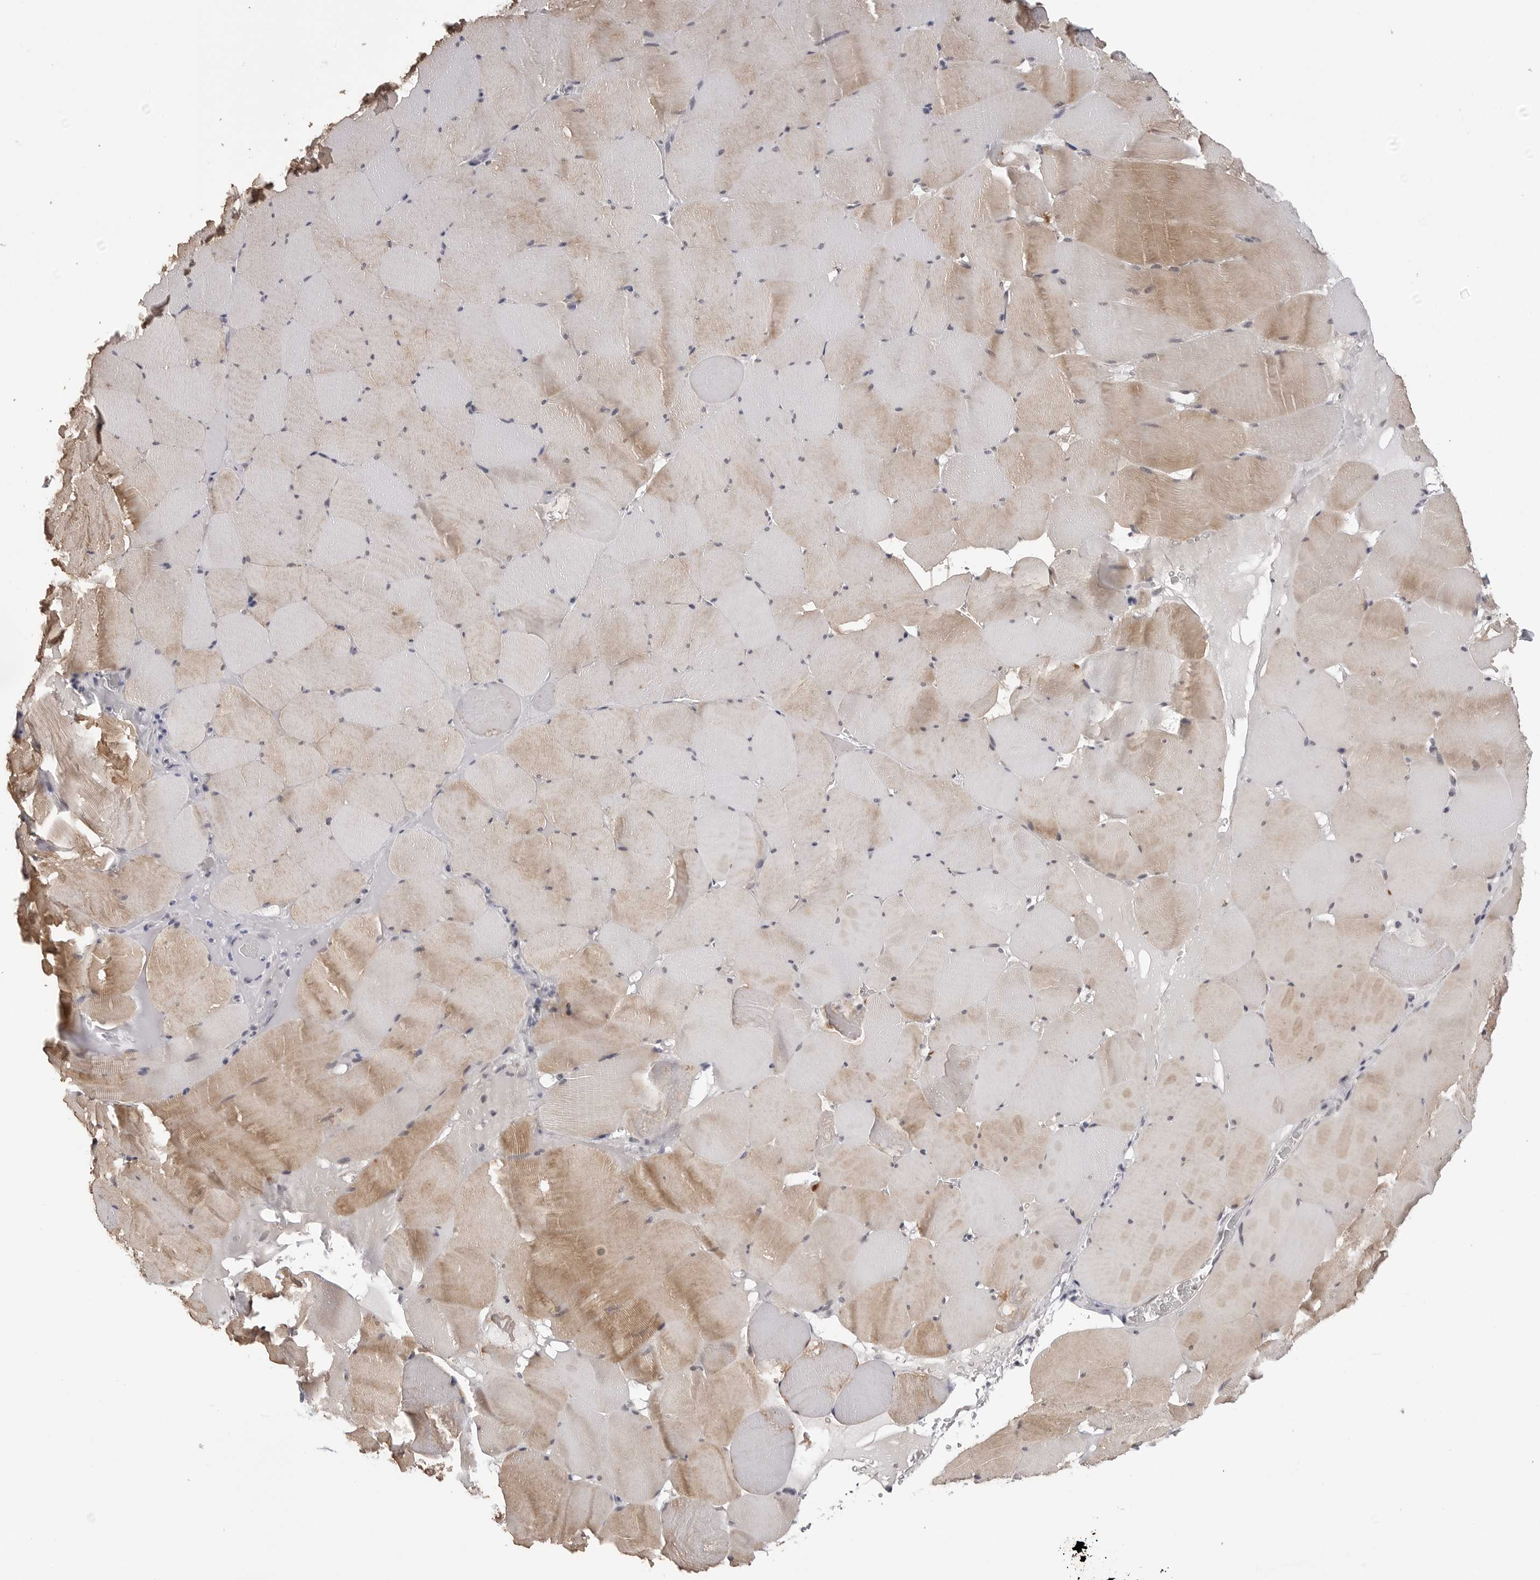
{"staining": {"intensity": "weak", "quantity": "25%-75%", "location": "cytoplasmic/membranous"}, "tissue": "skeletal muscle", "cell_type": "Myocytes", "image_type": "normal", "snomed": [{"axis": "morphology", "description": "Normal tissue, NOS"}, {"axis": "topography", "description": "Skeletal muscle"}], "caption": "Protein staining reveals weak cytoplasmic/membranous staining in approximately 25%-75% of myocytes in unremarkable skeletal muscle. The protein of interest is shown in brown color, while the nuclei are stained blue.", "gene": "CDK20", "patient": {"sex": "male", "age": 62}}